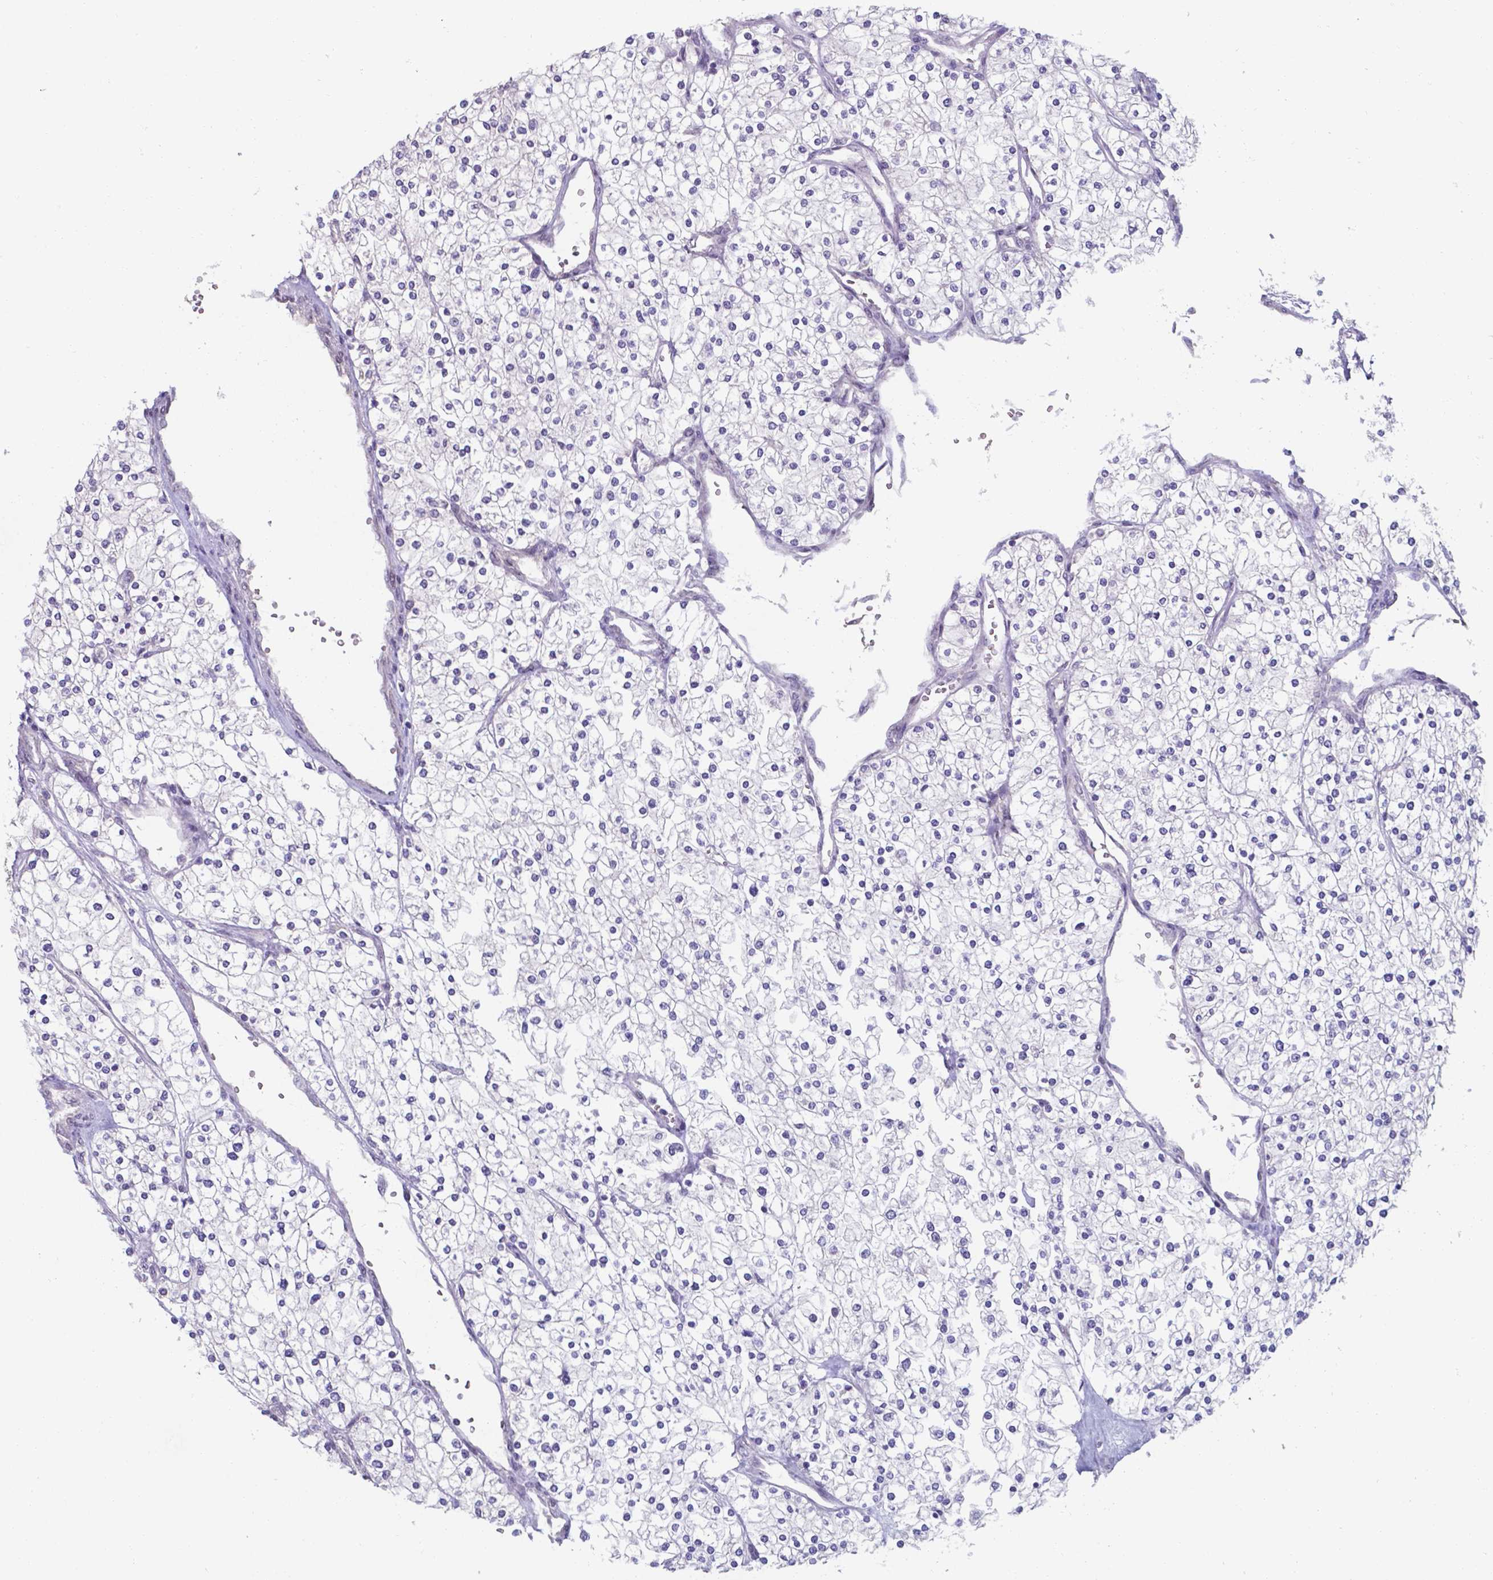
{"staining": {"intensity": "negative", "quantity": "none", "location": "none"}, "tissue": "renal cancer", "cell_type": "Tumor cells", "image_type": "cancer", "snomed": [{"axis": "morphology", "description": "Adenocarcinoma, NOS"}, {"axis": "topography", "description": "Kidney"}], "caption": "Tumor cells show no significant protein positivity in adenocarcinoma (renal).", "gene": "UBE2E2", "patient": {"sex": "male", "age": 80}}